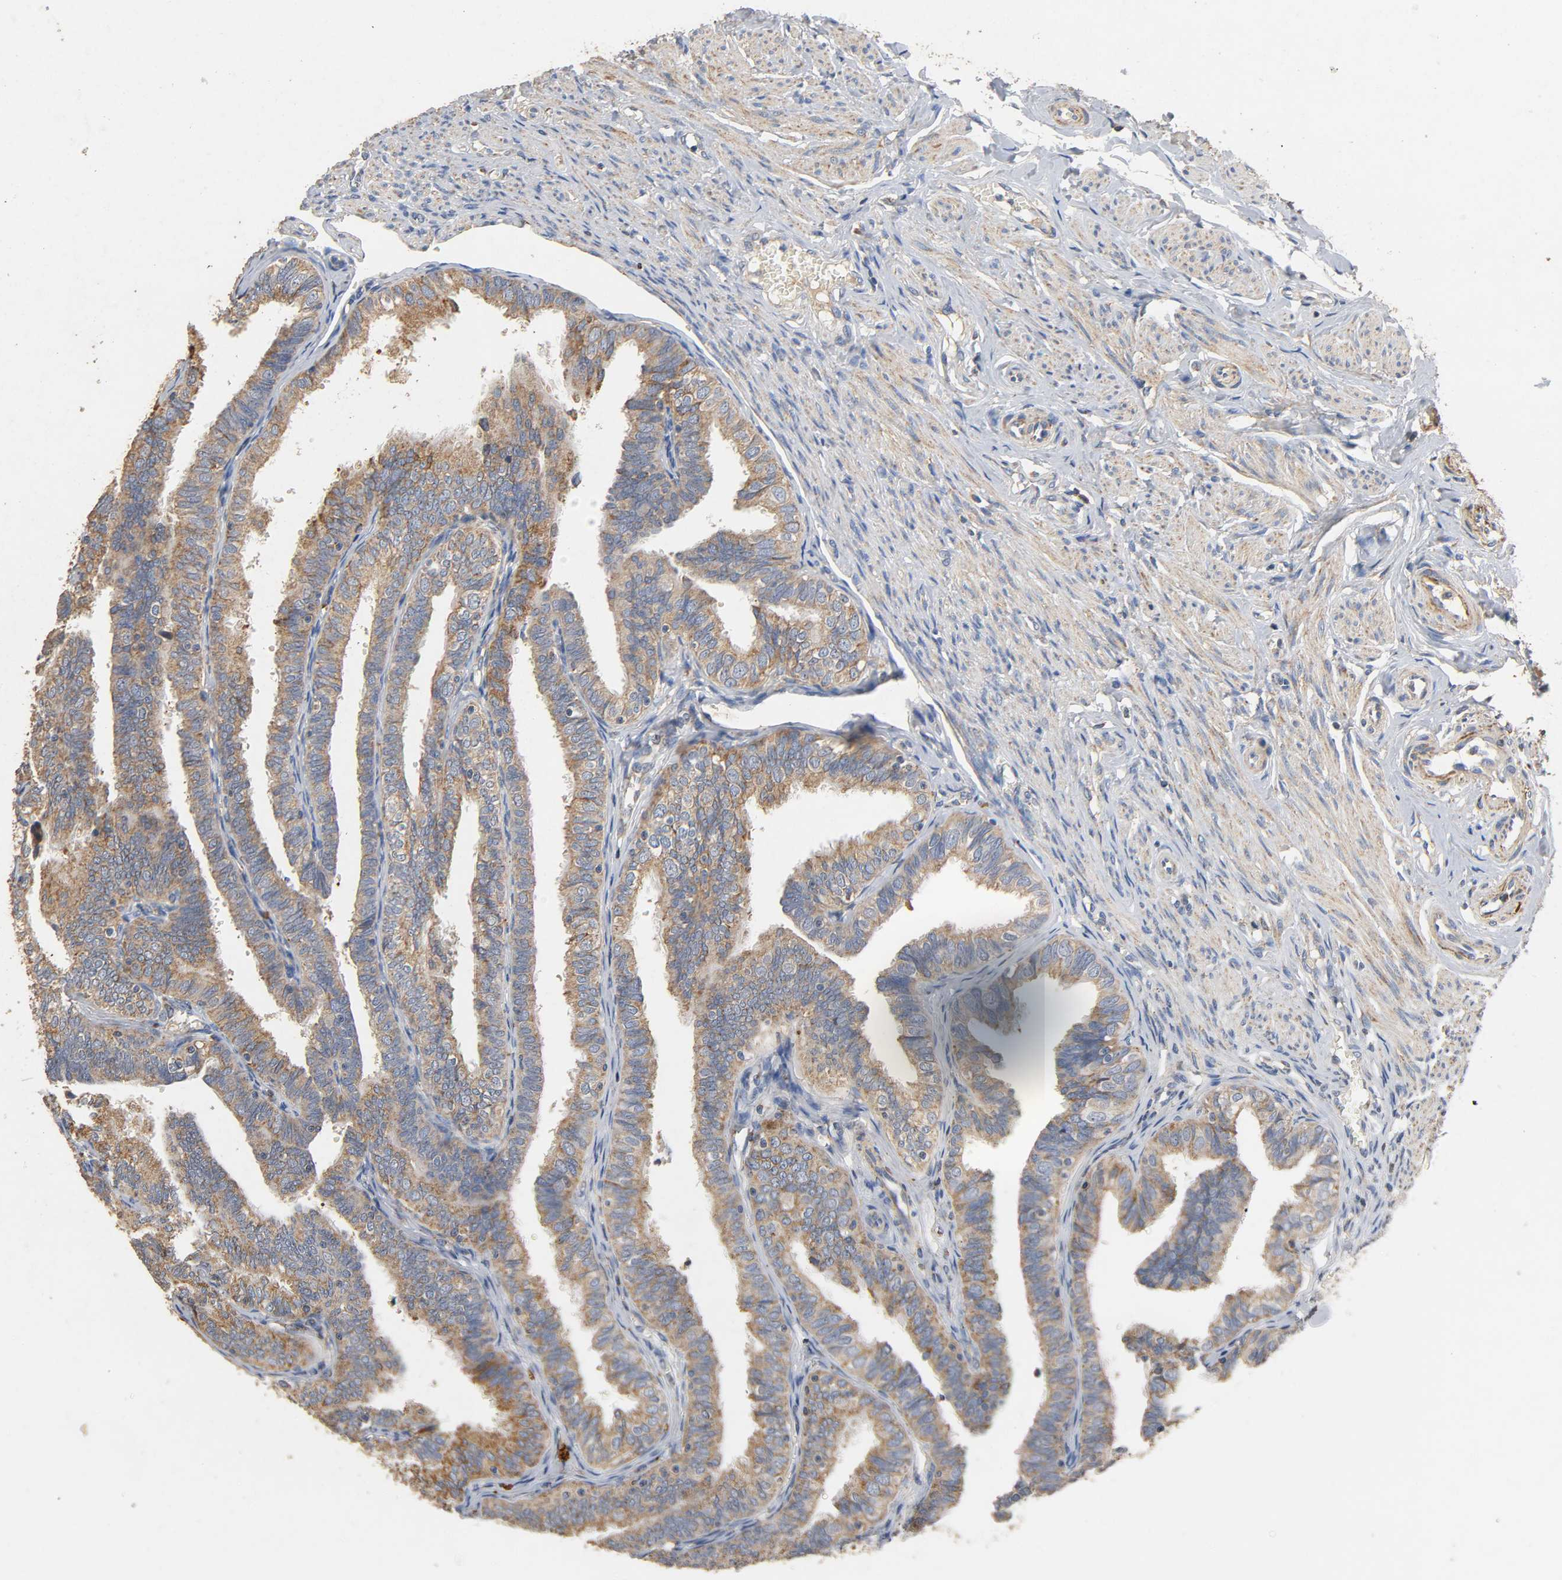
{"staining": {"intensity": "weak", "quantity": ">75%", "location": "cytoplasmic/membranous"}, "tissue": "fallopian tube", "cell_type": "Glandular cells", "image_type": "normal", "snomed": [{"axis": "morphology", "description": "Normal tissue, NOS"}, {"axis": "topography", "description": "Fallopian tube"}], "caption": "Protein staining demonstrates weak cytoplasmic/membranous expression in approximately >75% of glandular cells in normal fallopian tube.", "gene": "NDUFS3", "patient": {"sex": "female", "age": 46}}